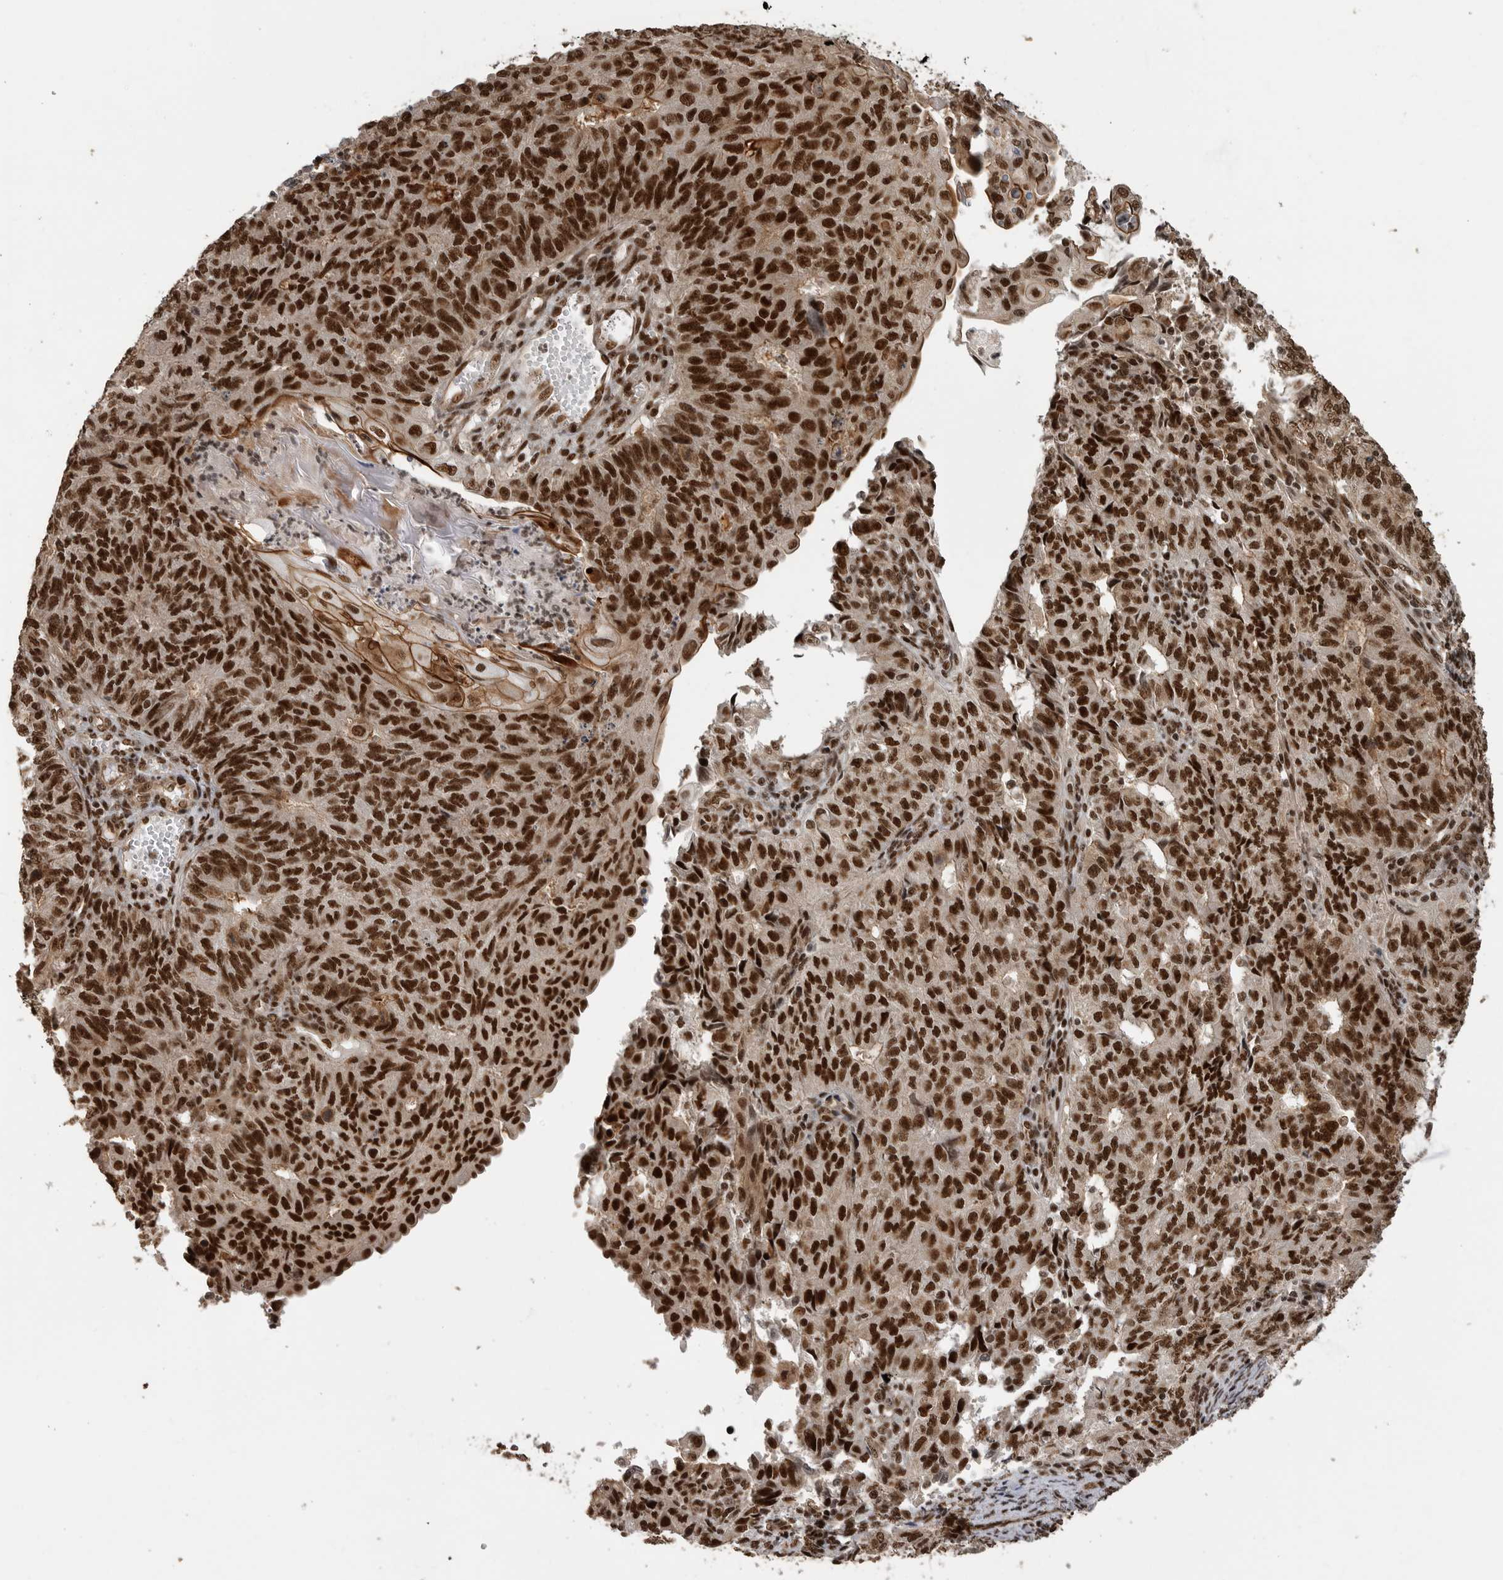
{"staining": {"intensity": "strong", "quantity": ">75%", "location": "nuclear"}, "tissue": "endometrial cancer", "cell_type": "Tumor cells", "image_type": "cancer", "snomed": [{"axis": "morphology", "description": "Adenocarcinoma, NOS"}, {"axis": "topography", "description": "Endometrium"}], "caption": "Protein expression analysis of human endometrial cancer reveals strong nuclear staining in about >75% of tumor cells.", "gene": "PPP1R8", "patient": {"sex": "female", "age": 32}}